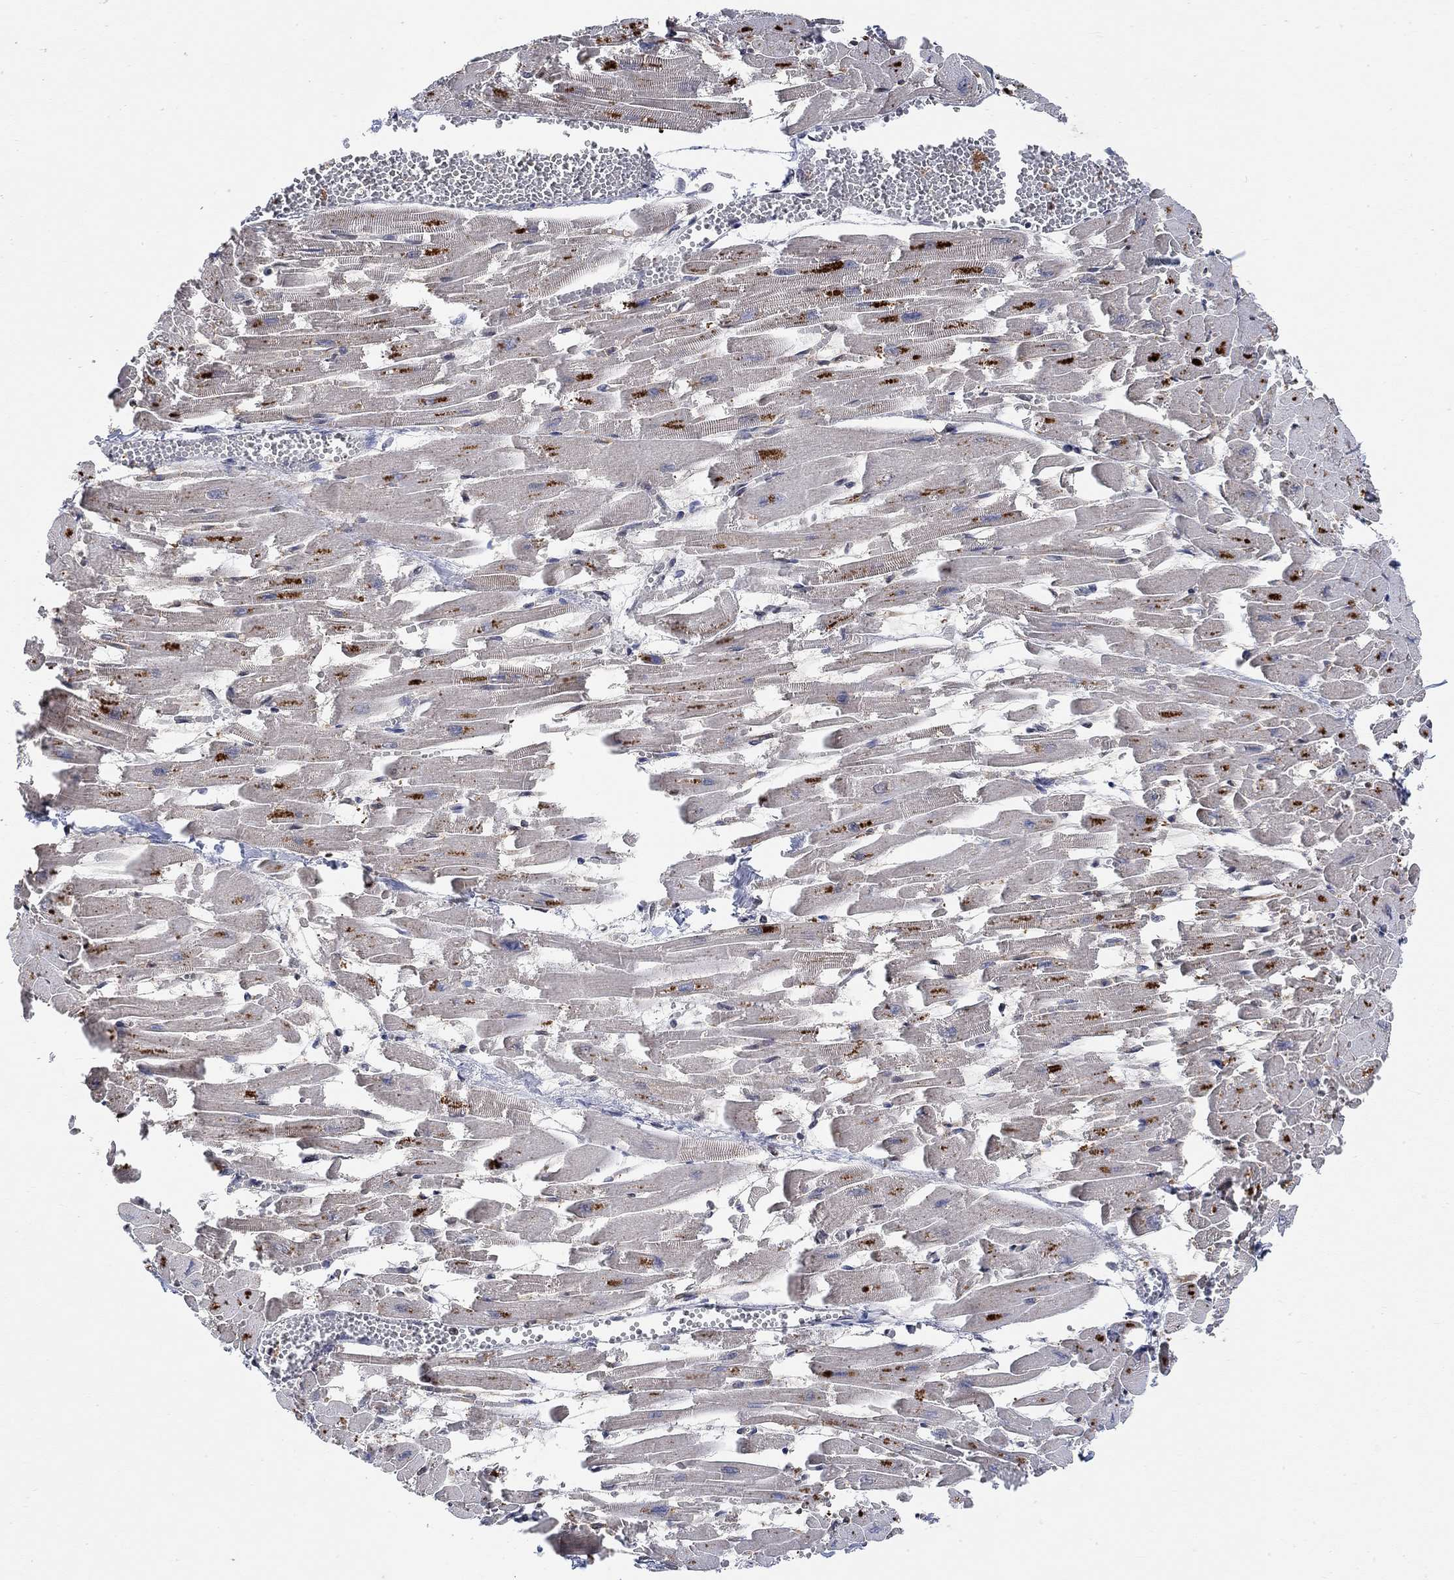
{"staining": {"intensity": "negative", "quantity": "none", "location": "none"}, "tissue": "heart muscle", "cell_type": "Cardiomyocytes", "image_type": "normal", "snomed": [{"axis": "morphology", "description": "Normal tissue, NOS"}, {"axis": "topography", "description": "Heart"}], "caption": "A high-resolution micrograph shows immunohistochemistry (IHC) staining of normal heart muscle, which displays no significant positivity in cardiomyocytes.", "gene": "THAP8", "patient": {"sex": "female", "age": 52}}